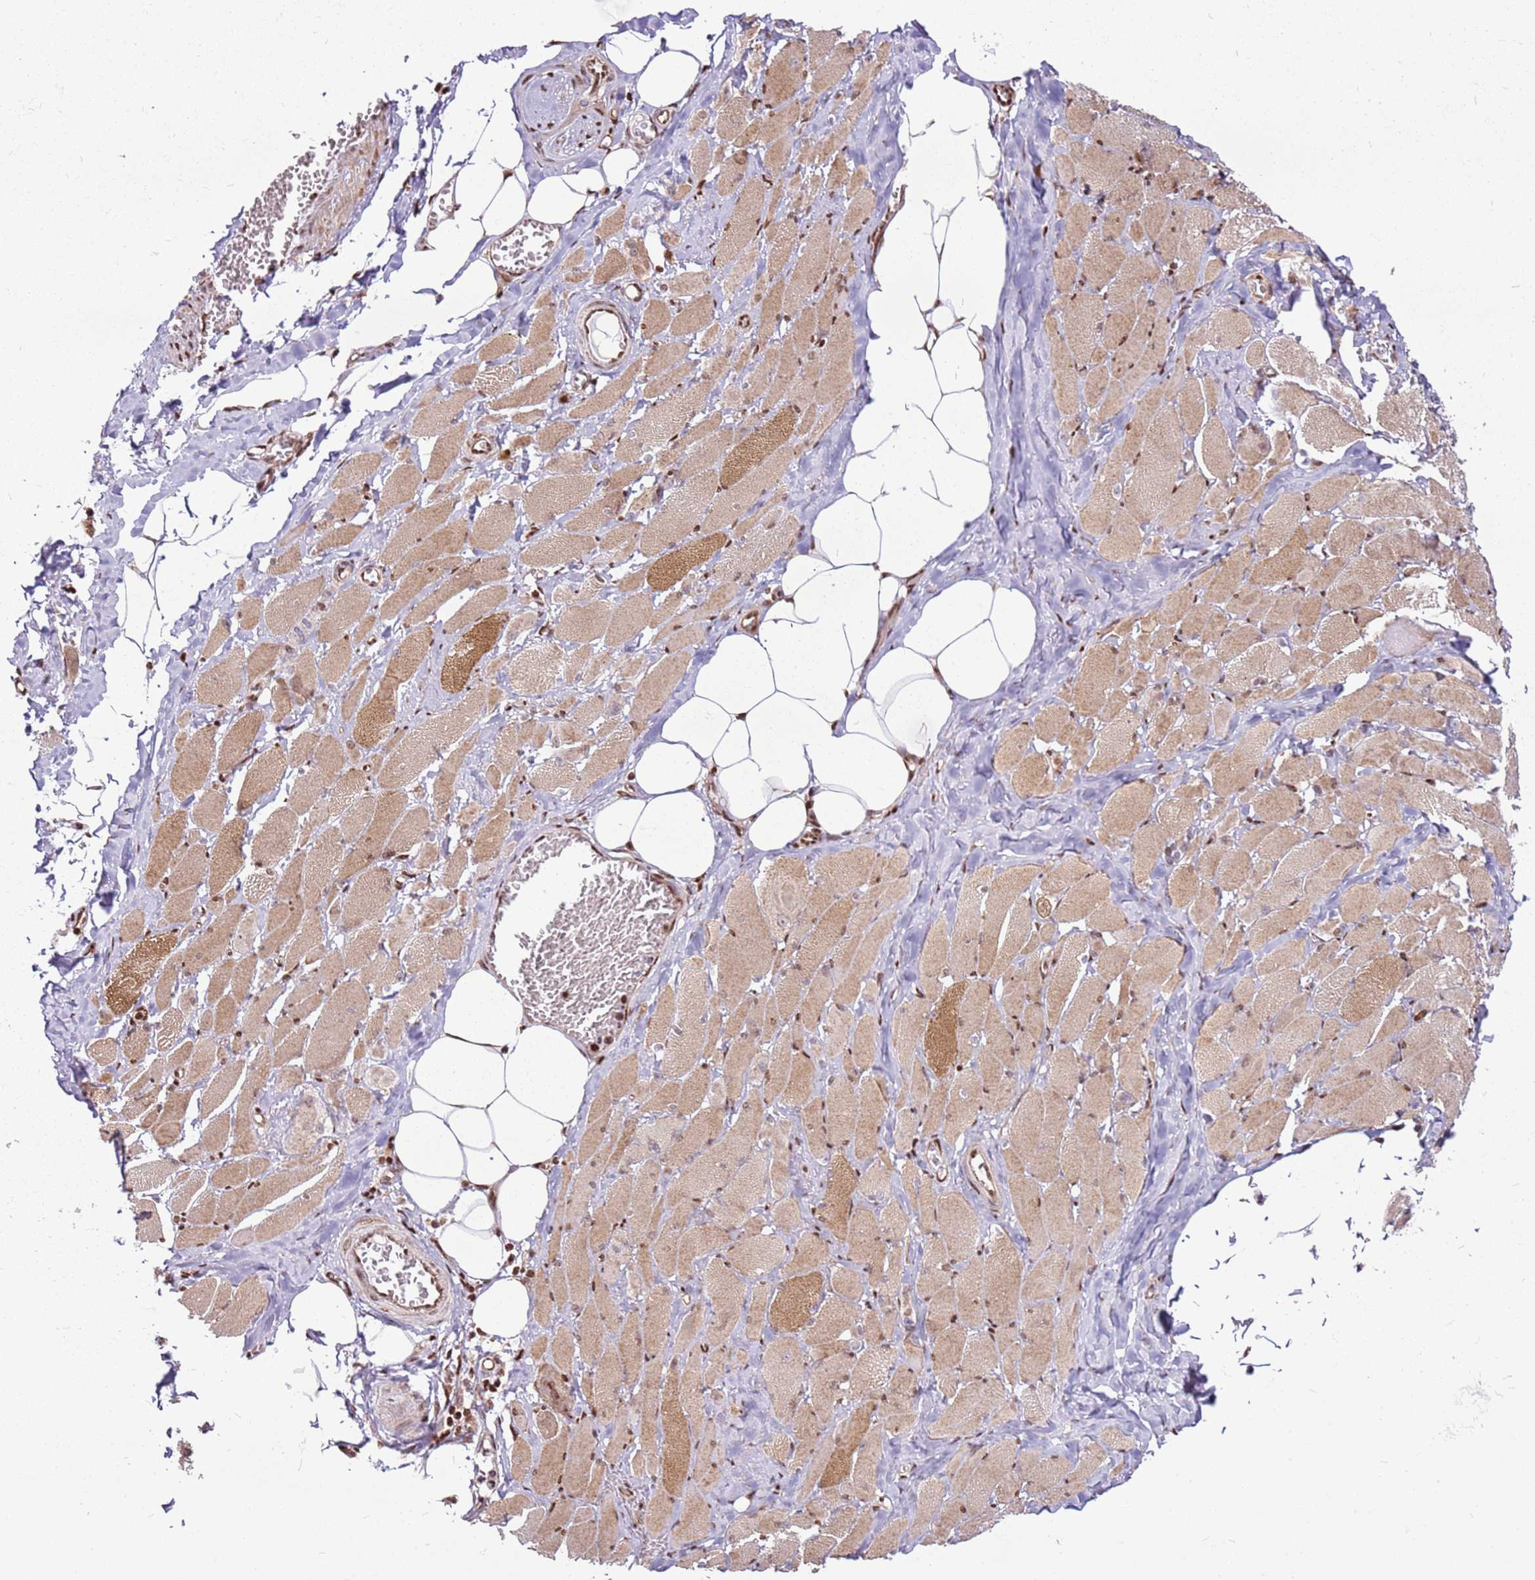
{"staining": {"intensity": "moderate", "quantity": ">75%", "location": "cytoplasmic/membranous,nuclear"}, "tissue": "skeletal muscle", "cell_type": "Myocytes", "image_type": "normal", "snomed": [{"axis": "morphology", "description": "Normal tissue, NOS"}, {"axis": "morphology", "description": "Basal cell carcinoma"}, {"axis": "topography", "description": "Skeletal muscle"}], "caption": "IHC histopathology image of benign skeletal muscle: human skeletal muscle stained using IHC displays medium levels of moderate protein expression localized specifically in the cytoplasmic/membranous,nuclear of myocytes, appearing as a cytoplasmic/membranous,nuclear brown color.", "gene": "PCTP", "patient": {"sex": "female", "age": 64}}